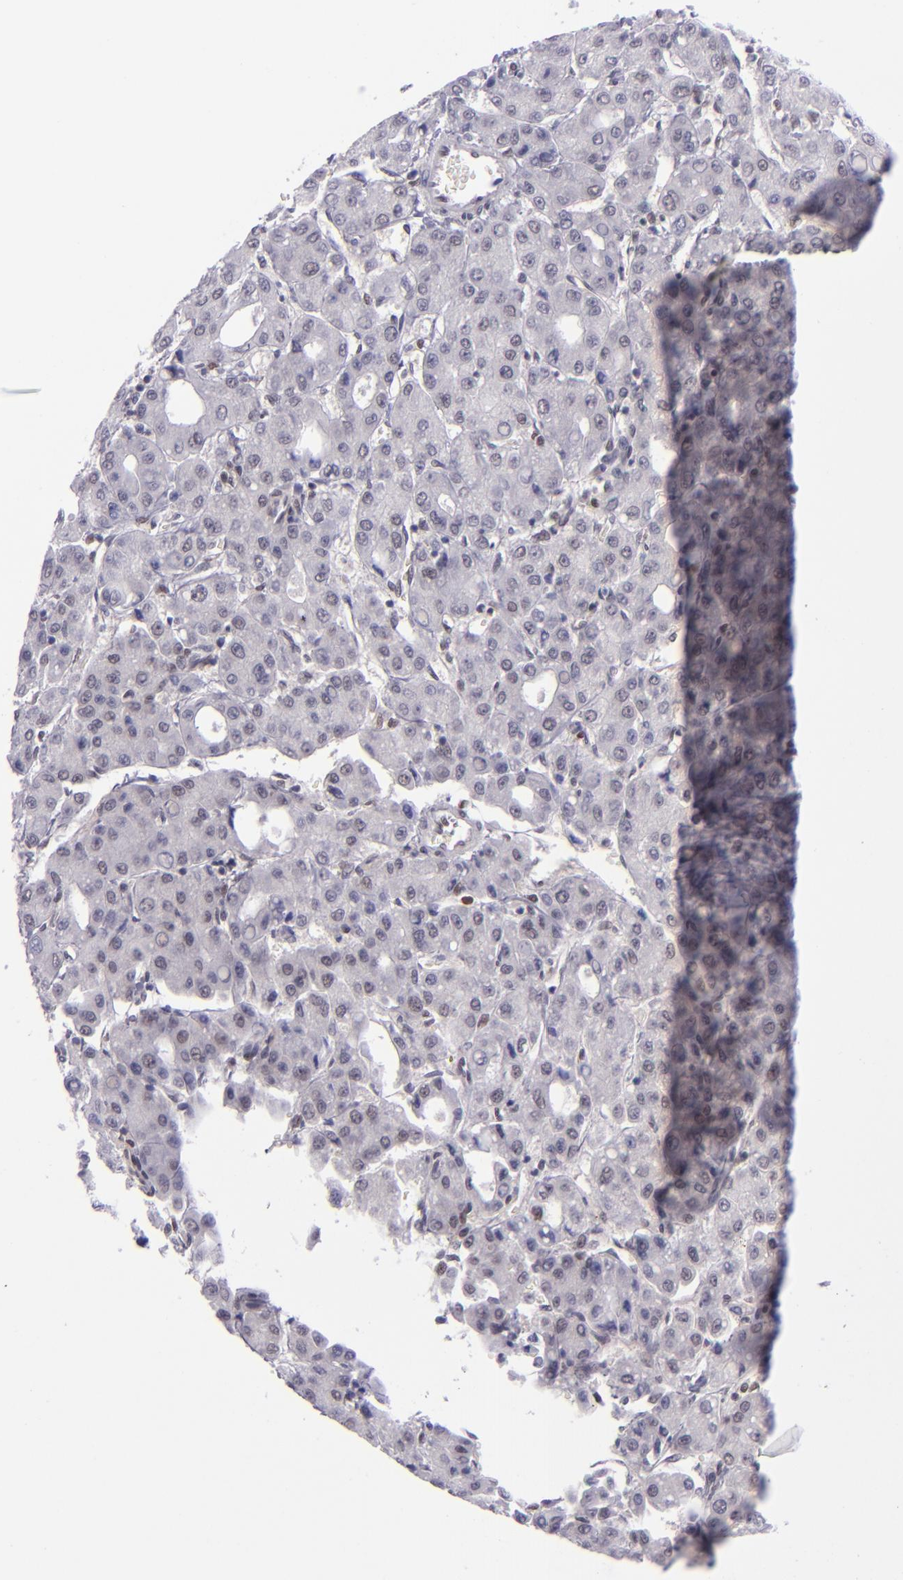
{"staining": {"intensity": "negative", "quantity": "none", "location": "none"}, "tissue": "liver cancer", "cell_type": "Tumor cells", "image_type": "cancer", "snomed": [{"axis": "morphology", "description": "Carcinoma, Hepatocellular, NOS"}, {"axis": "topography", "description": "Liver"}], "caption": "Tumor cells show no significant positivity in hepatocellular carcinoma (liver).", "gene": "BAG1", "patient": {"sex": "male", "age": 69}}